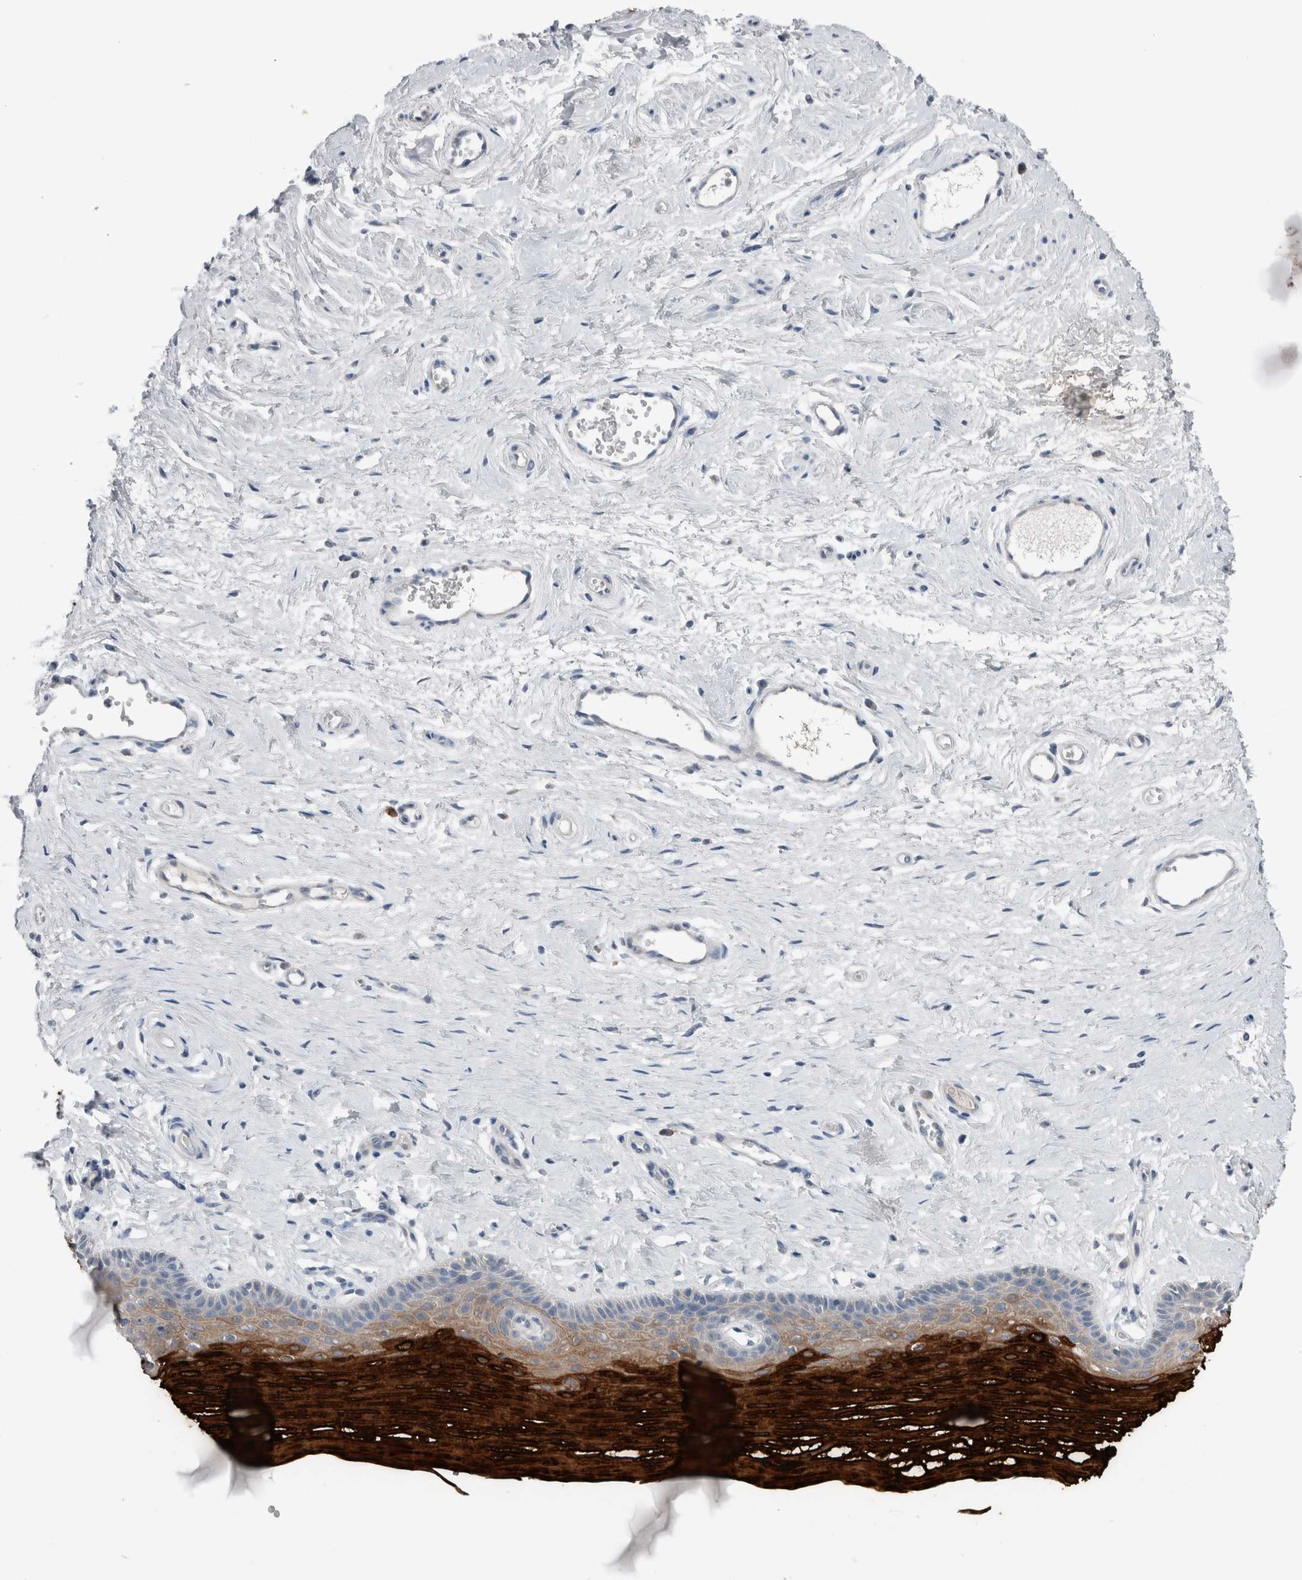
{"staining": {"intensity": "strong", "quantity": "25%-75%", "location": "cytoplasmic/membranous"}, "tissue": "vagina", "cell_type": "Squamous epithelial cells", "image_type": "normal", "snomed": [{"axis": "morphology", "description": "Normal tissue, NOS"}, {"axis": "topography", "description": "Vagina"}], "caption": "Squamous epithelial cells reveal high levels of strong cytoplasmic/membranous positivity in approximately 25%-75% of cells in unremarkable vagina.", "gene": "CRNN", "patient": {"sex": "female", "age": 46}}